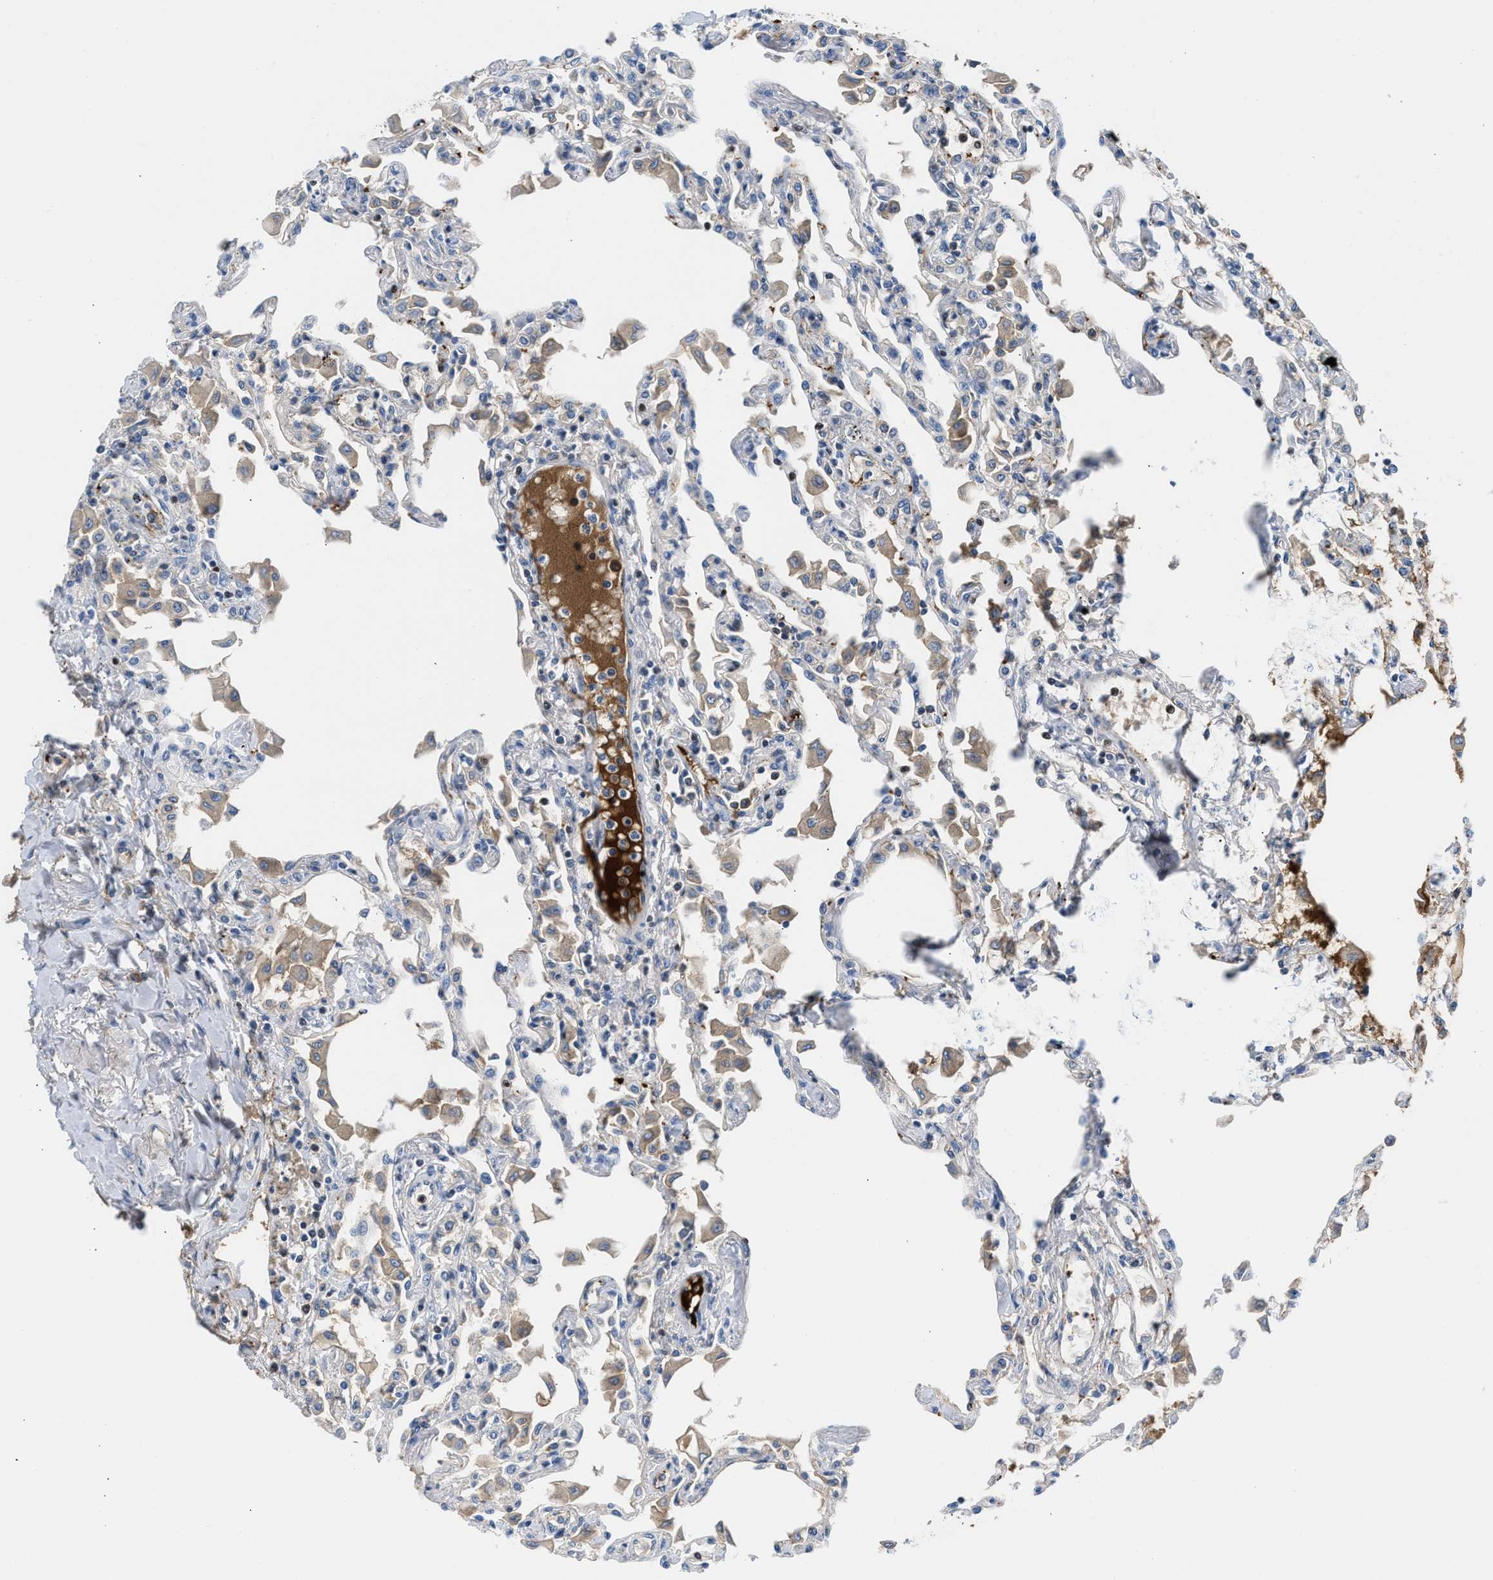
{"staining": {"intensity": "strong", "quantity": "<25%", "location": "cytoplasmic/membranous"}, "tissue": "lung", "cell_type": "Alveolar cells", "image_type": "normal", "snomed": [{"axis": "morphology", "description": "Normal tissue, NOS"}, {"axis": "topography", "description": "Bronchus"}, {"axis": "topography", "description": "Lung"}], "caption": "Alveolar cells display medium levels of strong cytoplasmic/membranous positivity in approximately <25% of cells in unremarkable lung.", "gene": "LEF1", "patient": {"sex": "female", "age": 49}}